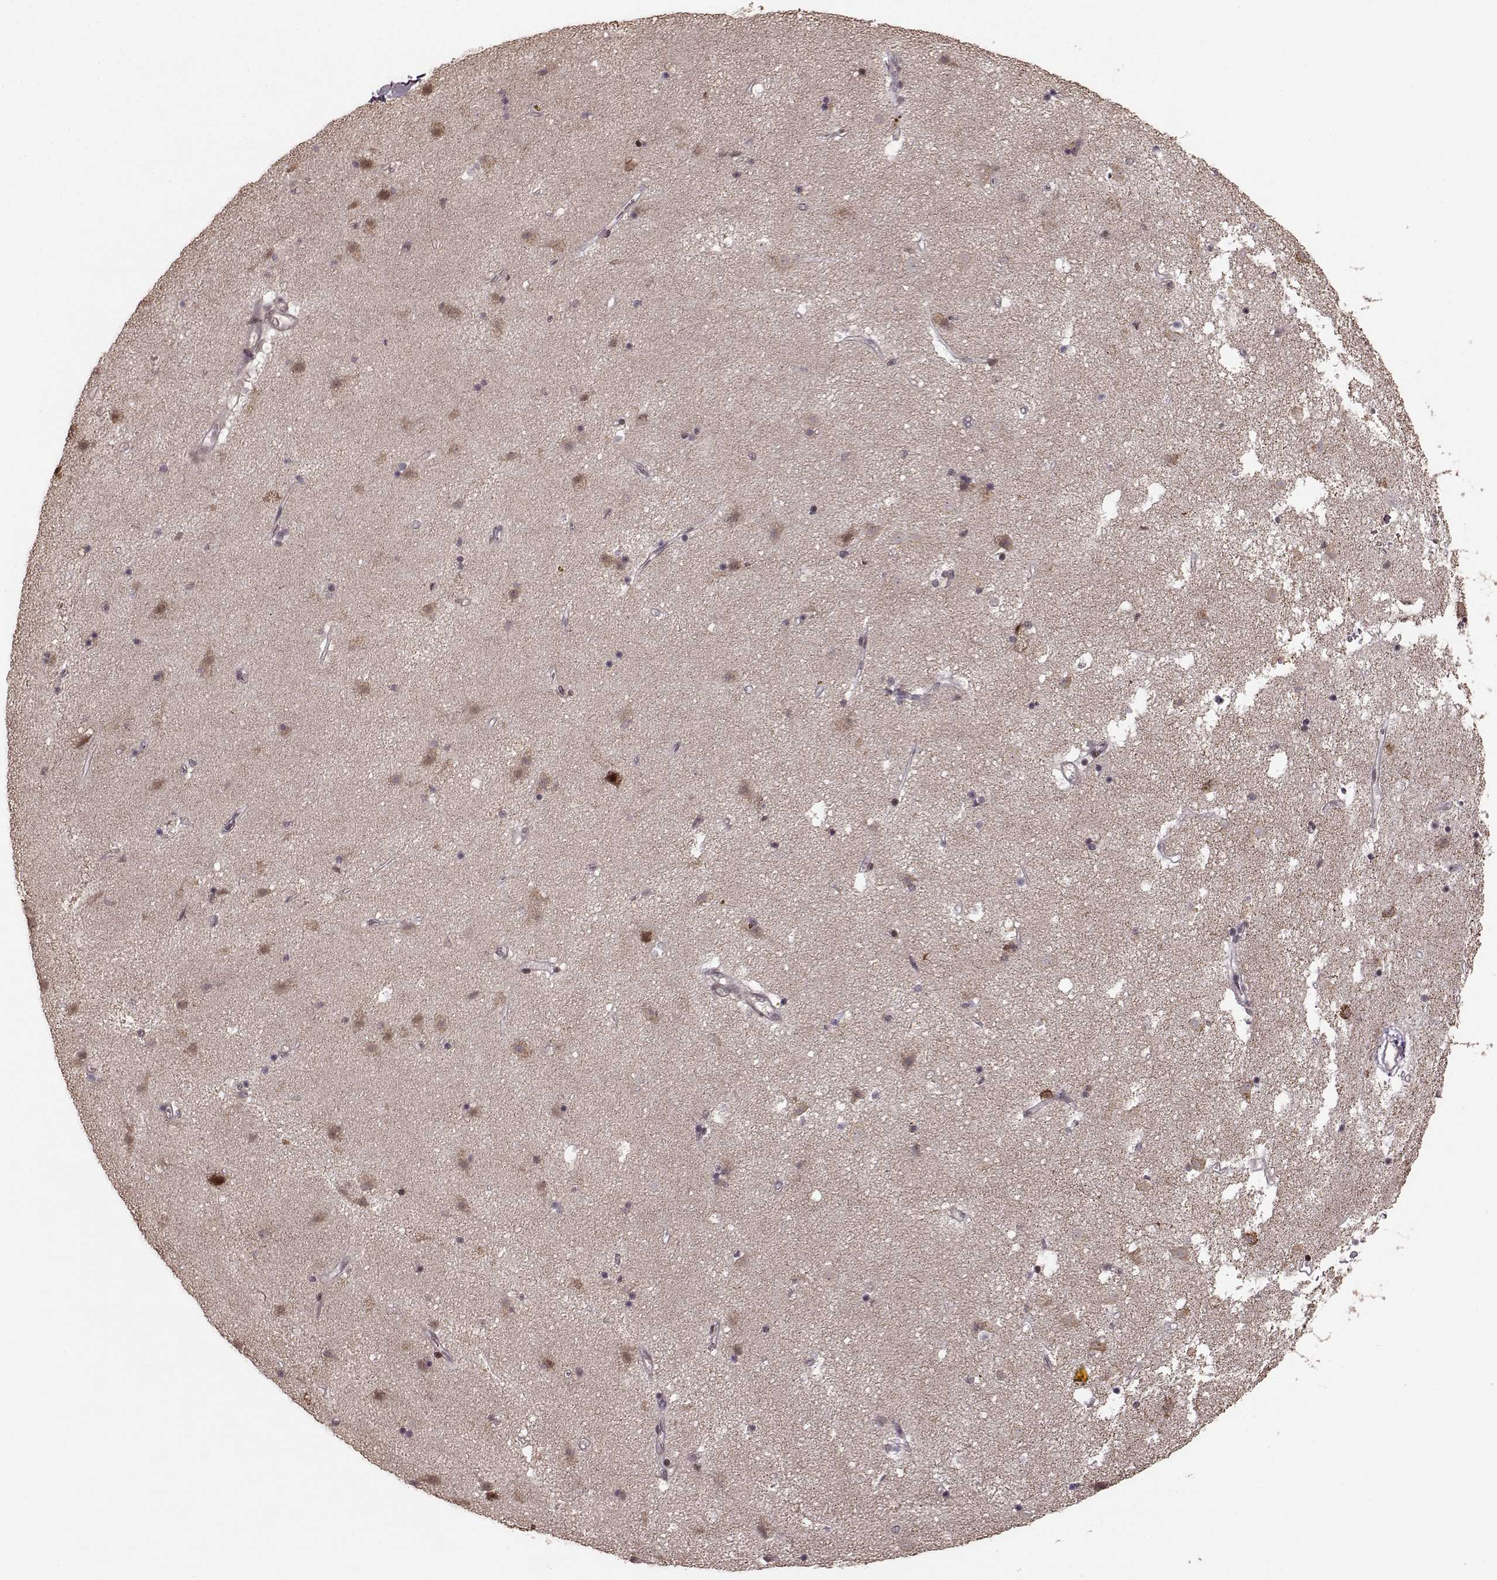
{"staining": {"intensity": "weak", "quantity": "<25%", "location": "cytoplasmic/membranous"}, "tissue": "caudate", "cell_type": "Glial cells", "image_type": "normal", "snomed": [{"axis": "morphology", "description": "Normal tissue, NOS"}, {"axis": "topography", "description": "Lateral ventricle wall"}], "caption": "This is an immunohistochemistry (IHC) image of normal human caudate. There is no positivity in glial cells.", "gene": "PLCB4", "patient": {"sex": "female", "age": 71}}